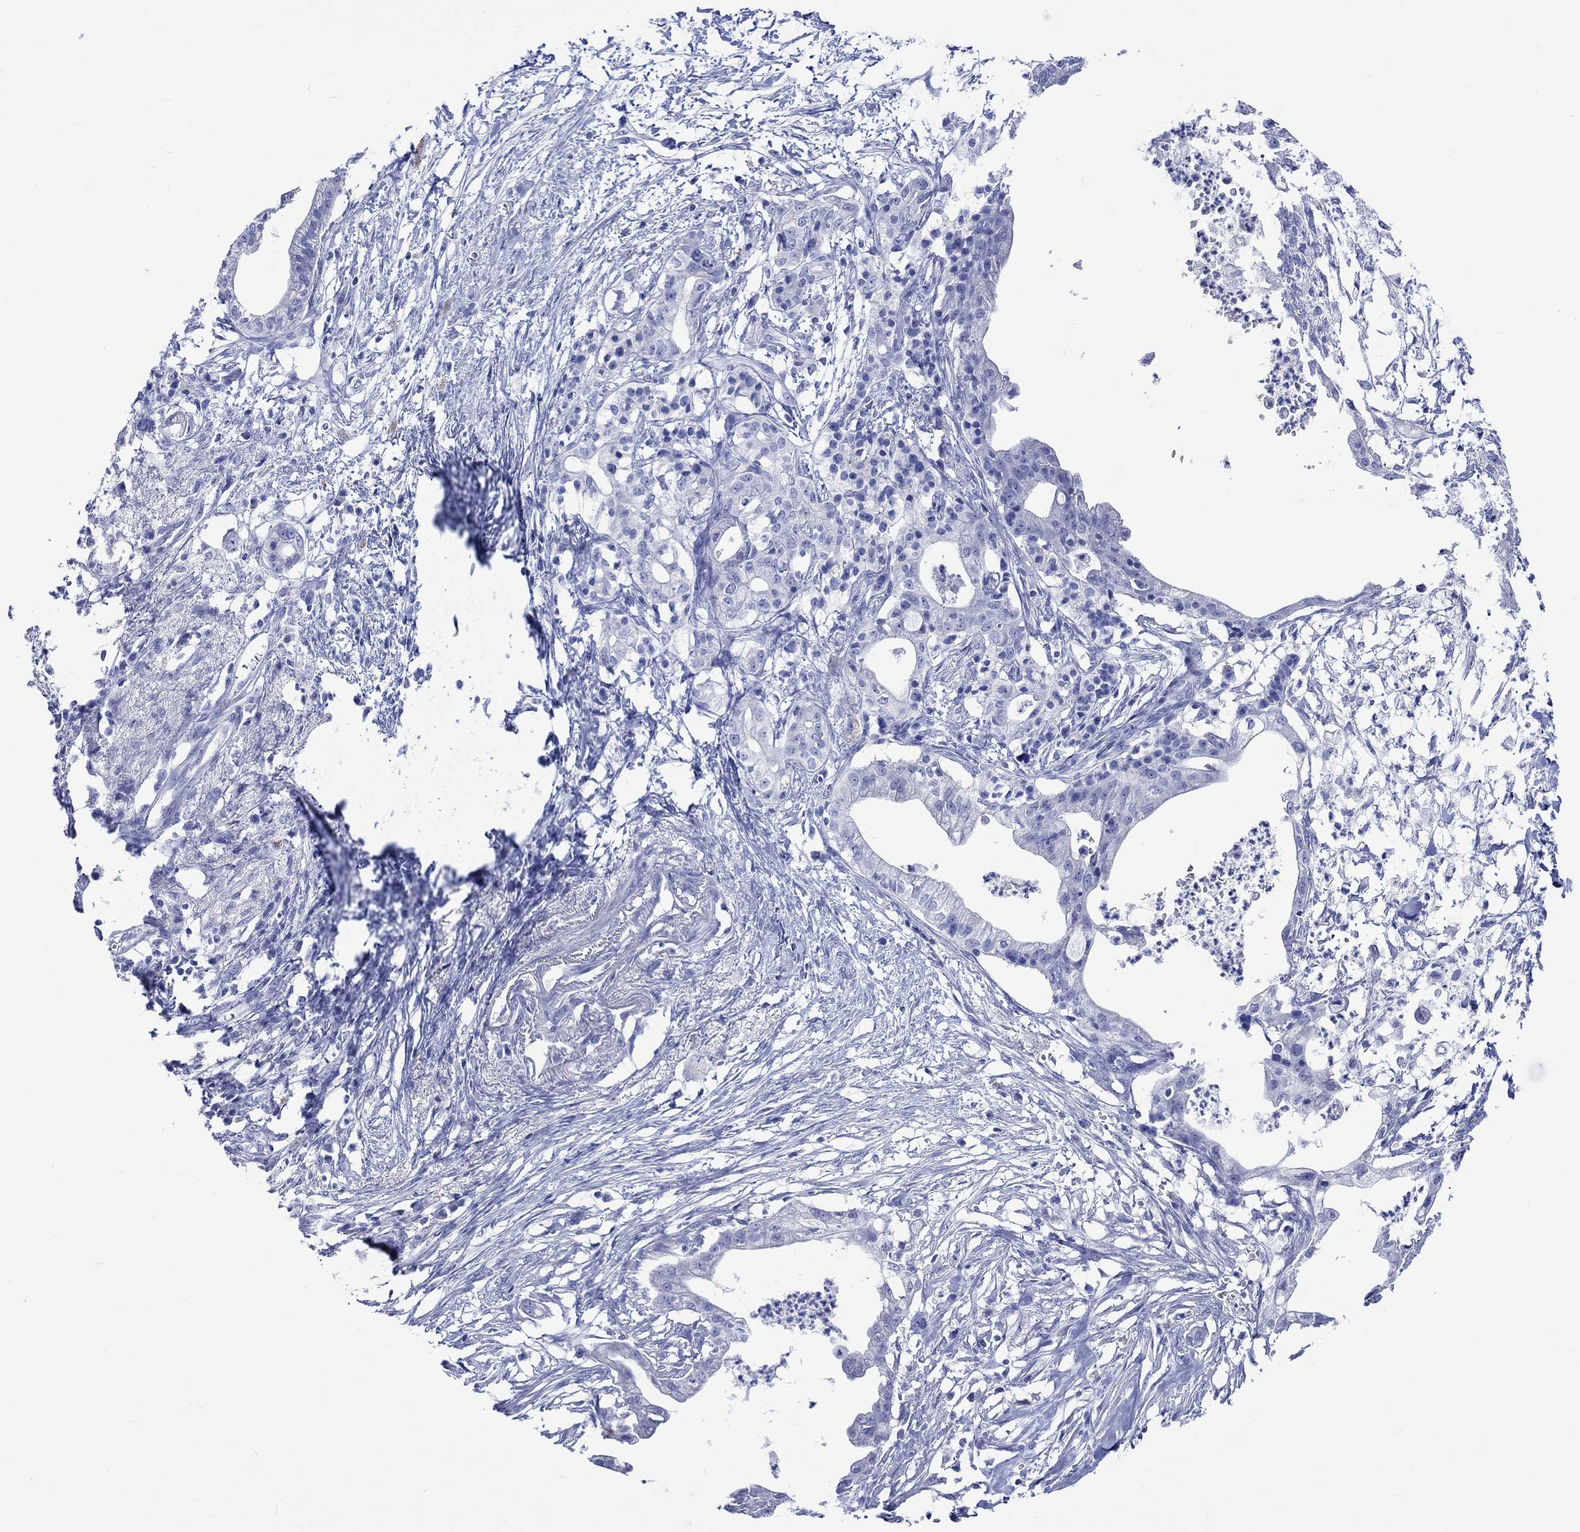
{"staining": {"intensity": "negative", "quantity": "none", "location": "none"}, "tissue": "pancreatic cancer", "cell_type": "Tumor cells", "image_type": "cancer", "snomed": [{"axis": "morphology", "description": "Normal tissue, NOS"}, {"axis": "morphology", "description": "Adenocarcinoma, NOS"}, {"axis": "topography", "description": "Pancreas"}], "caption": "Tumor cells are negative for brown protein staining in pancreatic adenocarcinoma. (DAB immunohistochemistry, high magnification).", "gene": "HARBI1", "patient": {"sex": "female", "age": 58}}